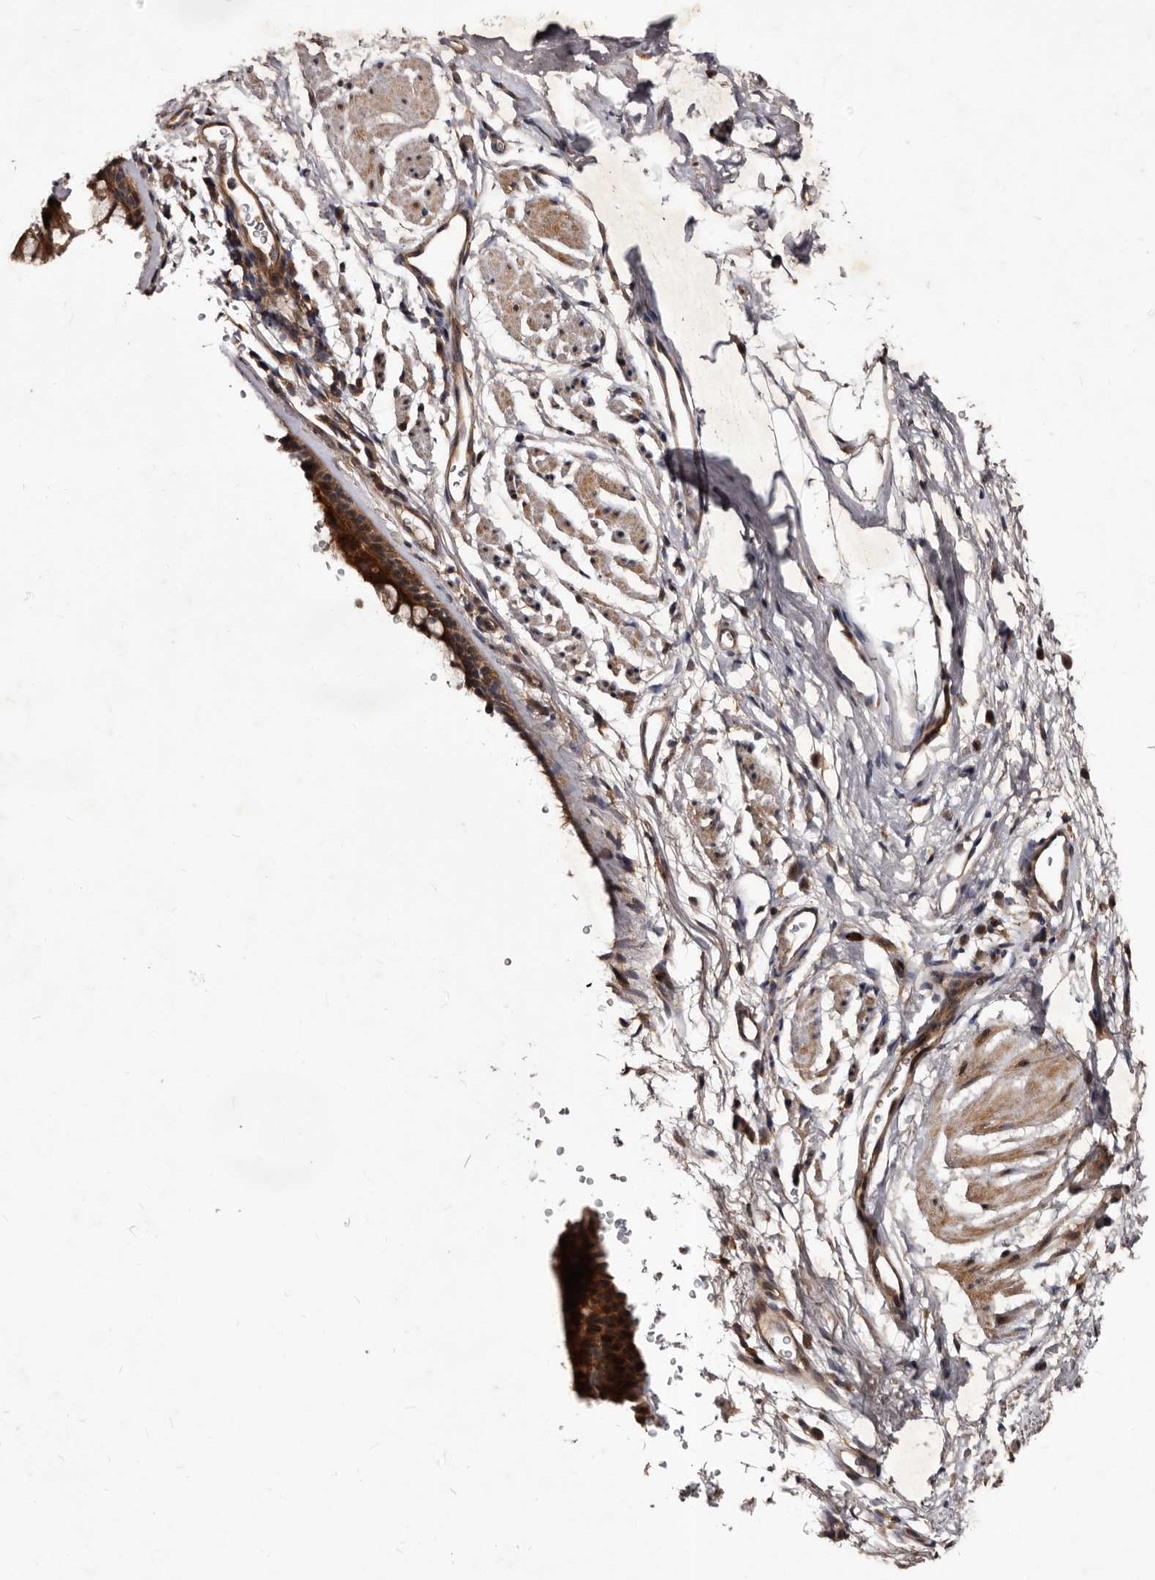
{"staining": {"intensity": "moderate", "quantity": ">75%", "location": "cytoplasmic/membranous"}, "tissue": "bronchus", "cell_type": "Respiratory epithelial cells", "image_type": "normal", "snomed": [{"axis": "morphology", "description": "Normal tissue, NOS"}, {"axis": "topography", "description": "Cartilage tissue"}, {"axis": "topography", "description": "Bronchus"}], "caption": "Immunohistochemistry image of benign bronchus: bronchus stained using IHC exhibits medium levels of moderate protein expression localized specifically in the cytoplasmic/membranous of respiratory epithelial cells, appearing as a cytoplasmic/membranous brown color.", "gene": "MKRN3", "patient": {"sex": "female", "age": 53}}